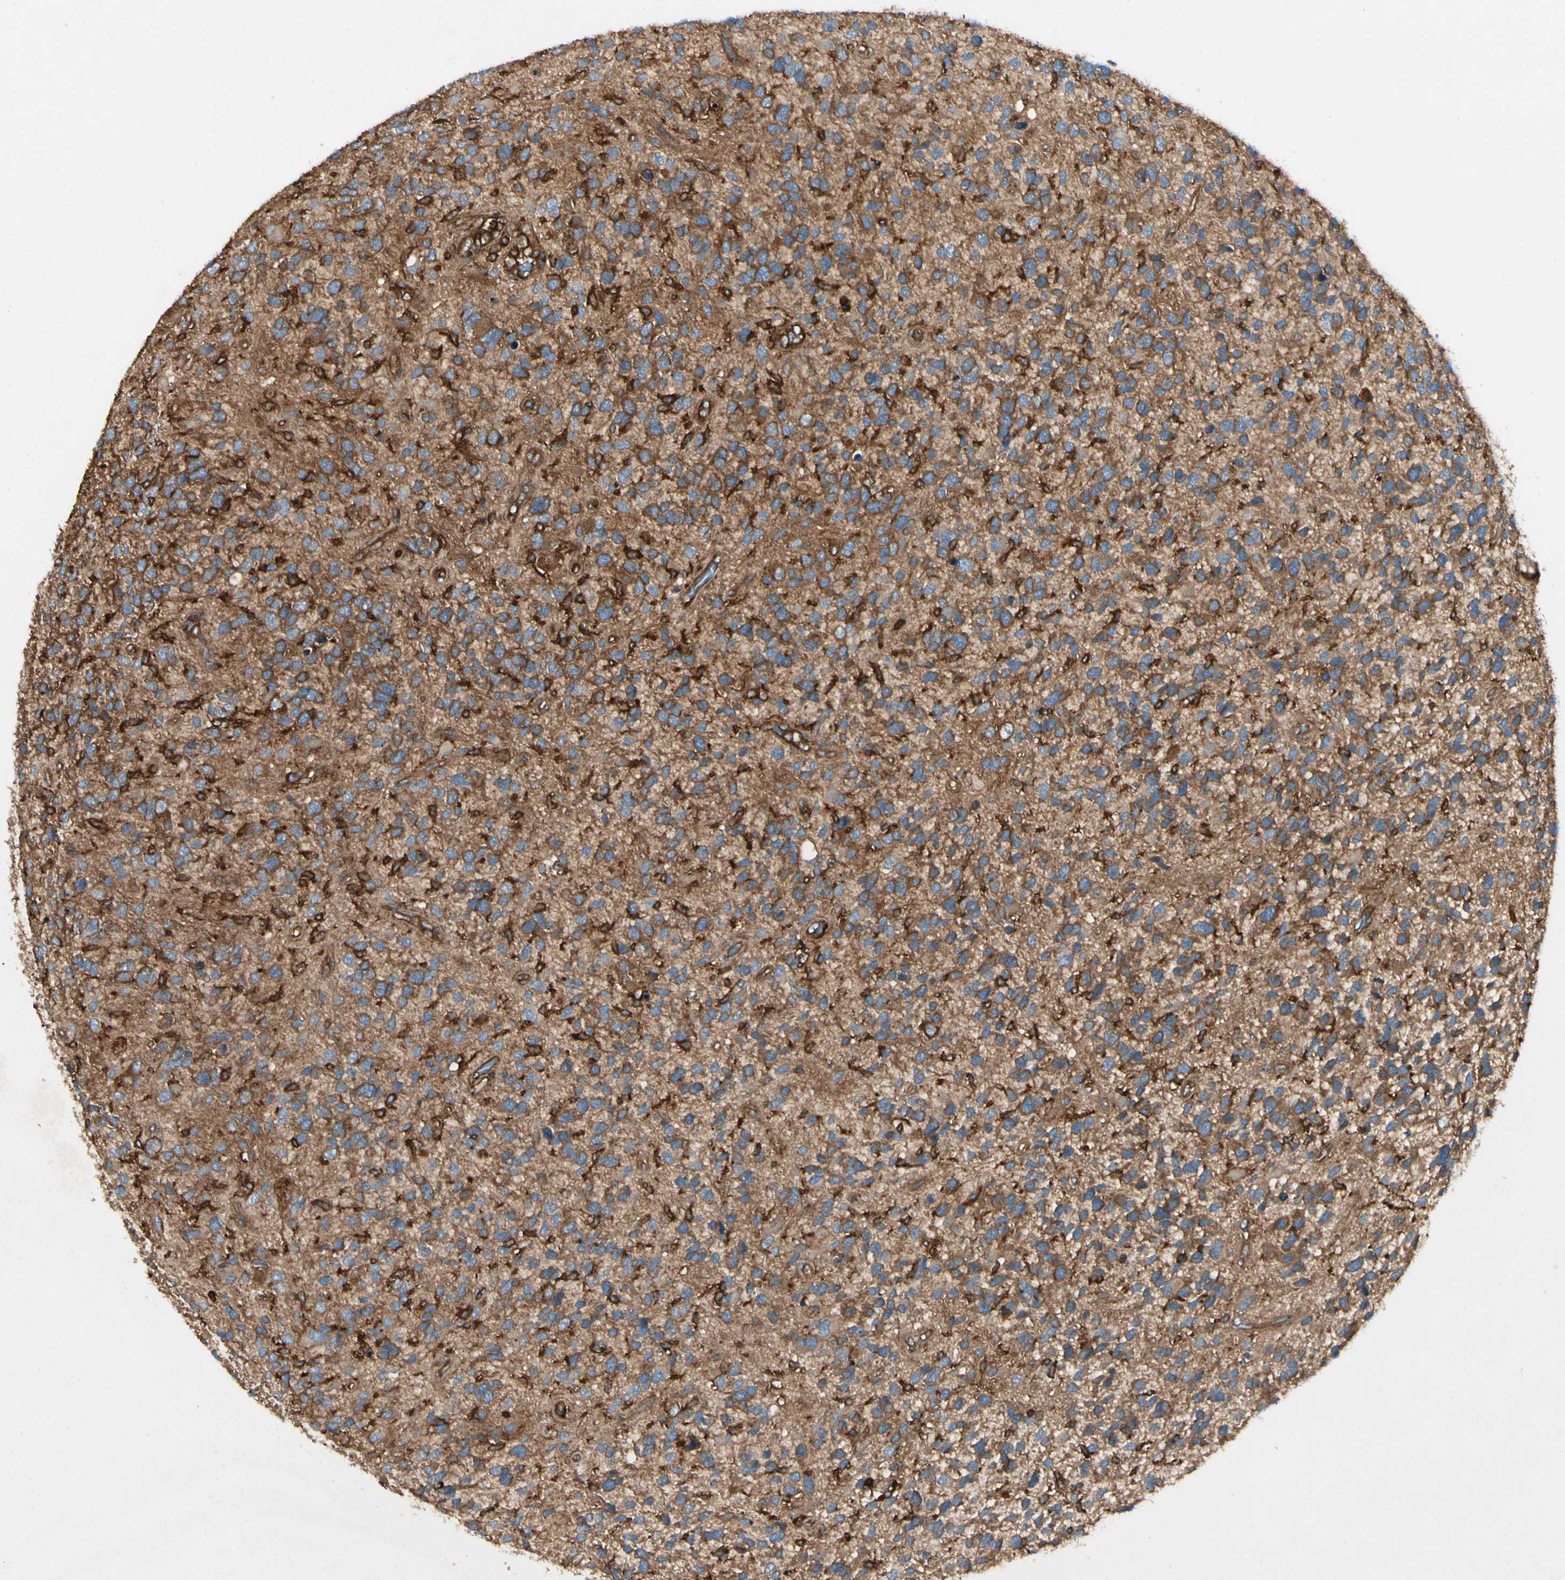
{"staining": {"intensity": "moderate", "quantity": ">75%", "location": "cytoplasmic/membranous"}, "tissue": "glioma", "cell_type": "Tumor cells", "image_type": "cancer", "snomed": [{"axis": "morphology", "description": "Glioma, malignant, High grade"}, {"axis": "topography", "description": "Brain"}], "caption": "The immunohistochemical stain labels moderate cytoplasmic/membranous positivity in tumor cells of high-grade glioma (malignant) tissue.", "gene": "ARPC2", "patient": {"sex": "female", "age": 58}}